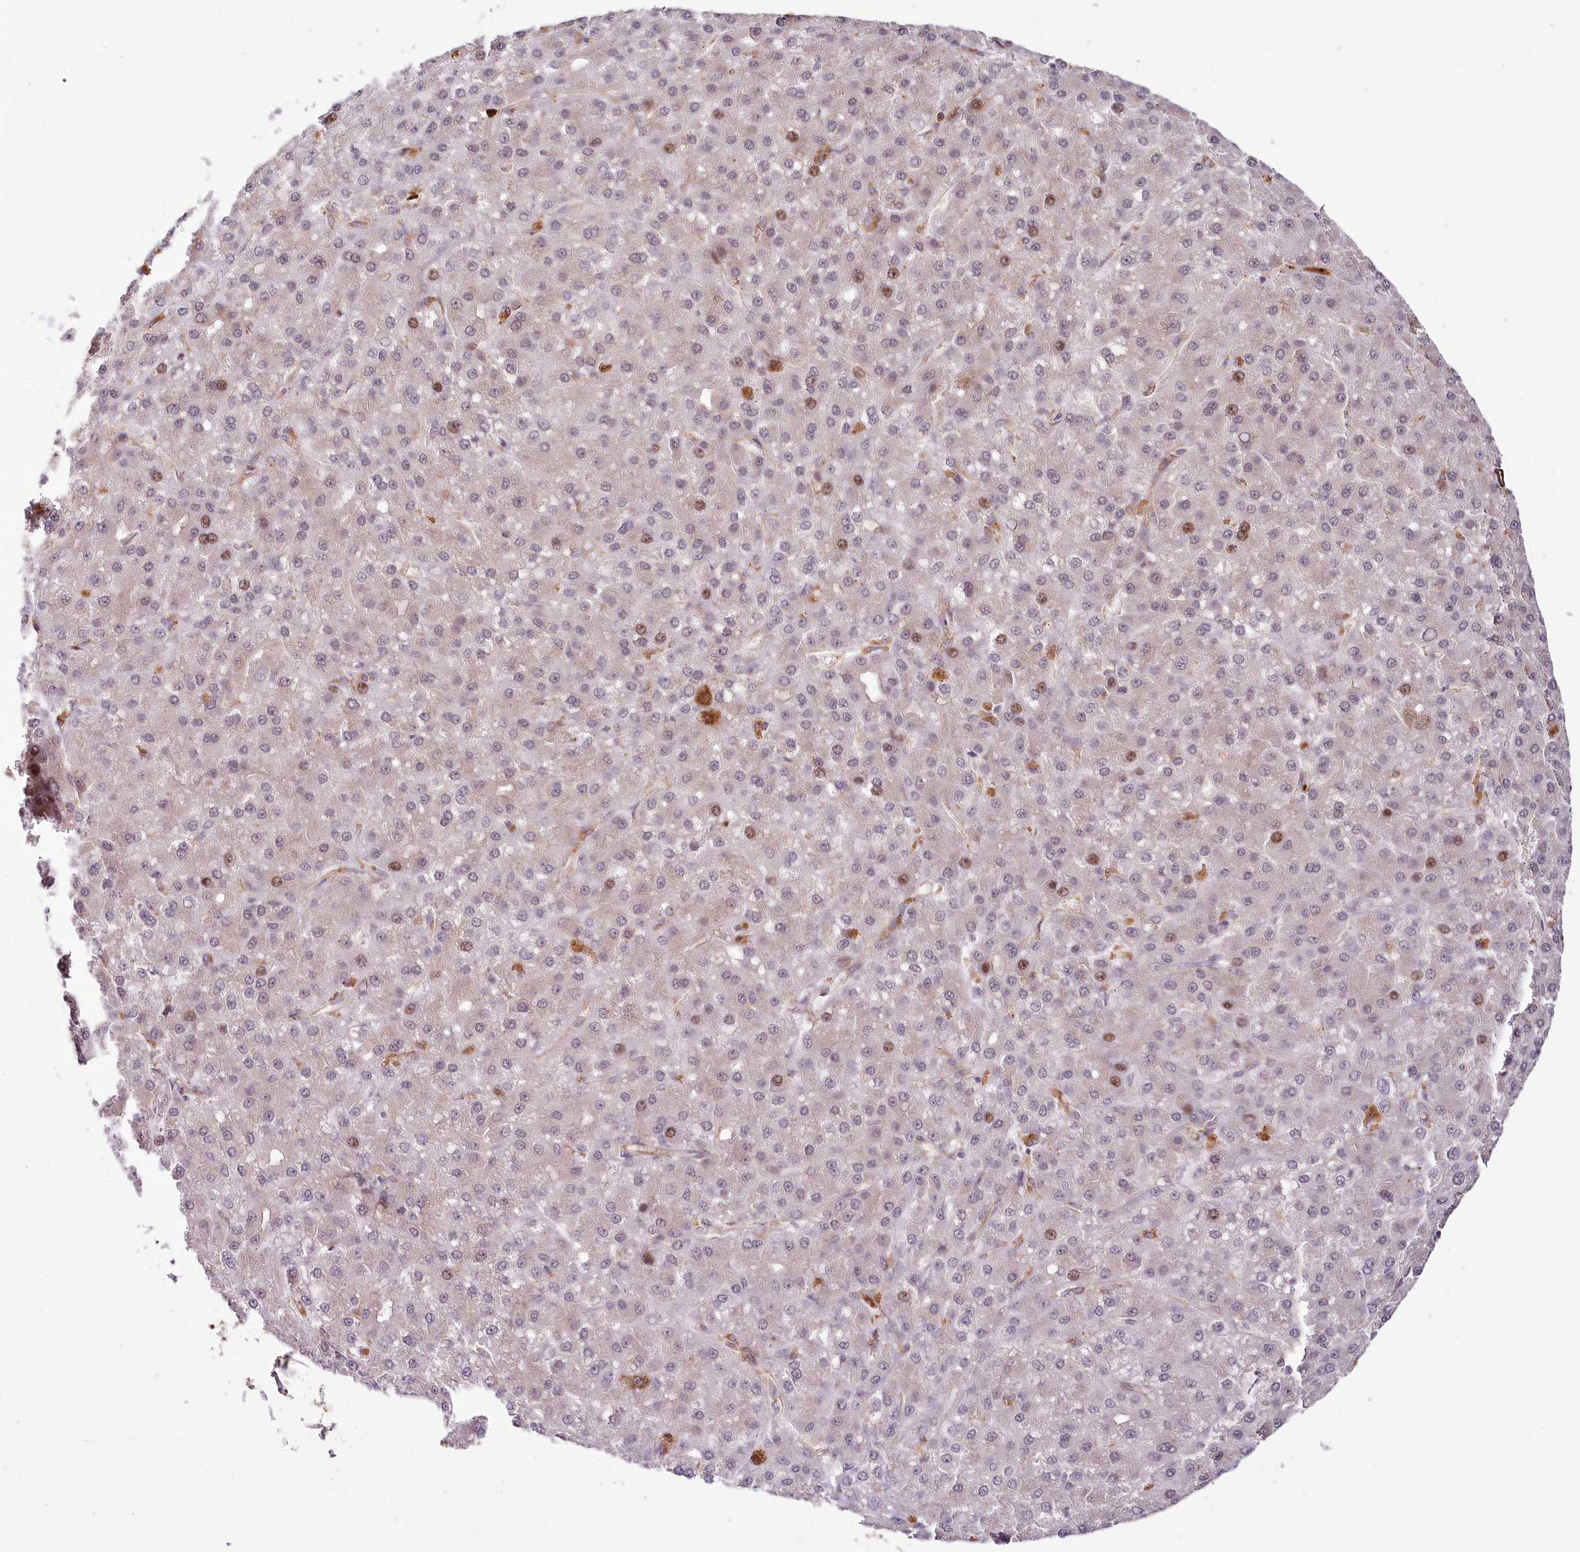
{"staining": {"intensity": "moderate", "quantity": "<25%", "location": "nuclear"}, "tissue": "liver cancer", "cell_type": "Tumor cells", "image_type": "cancer", "snomed": [{"axis": "morphology", "description": "Carcinoma, Hepatocellular, NOS"}, {"axis": "topography", "description": "Liver"}], "caption": "Moderate nuclear expression is present in about <25% of tumor cells in liver cancer (hepatocellular carcinoma).", "gene": "ALKBH8", "patient": {"sex": "male", "age": 67}}